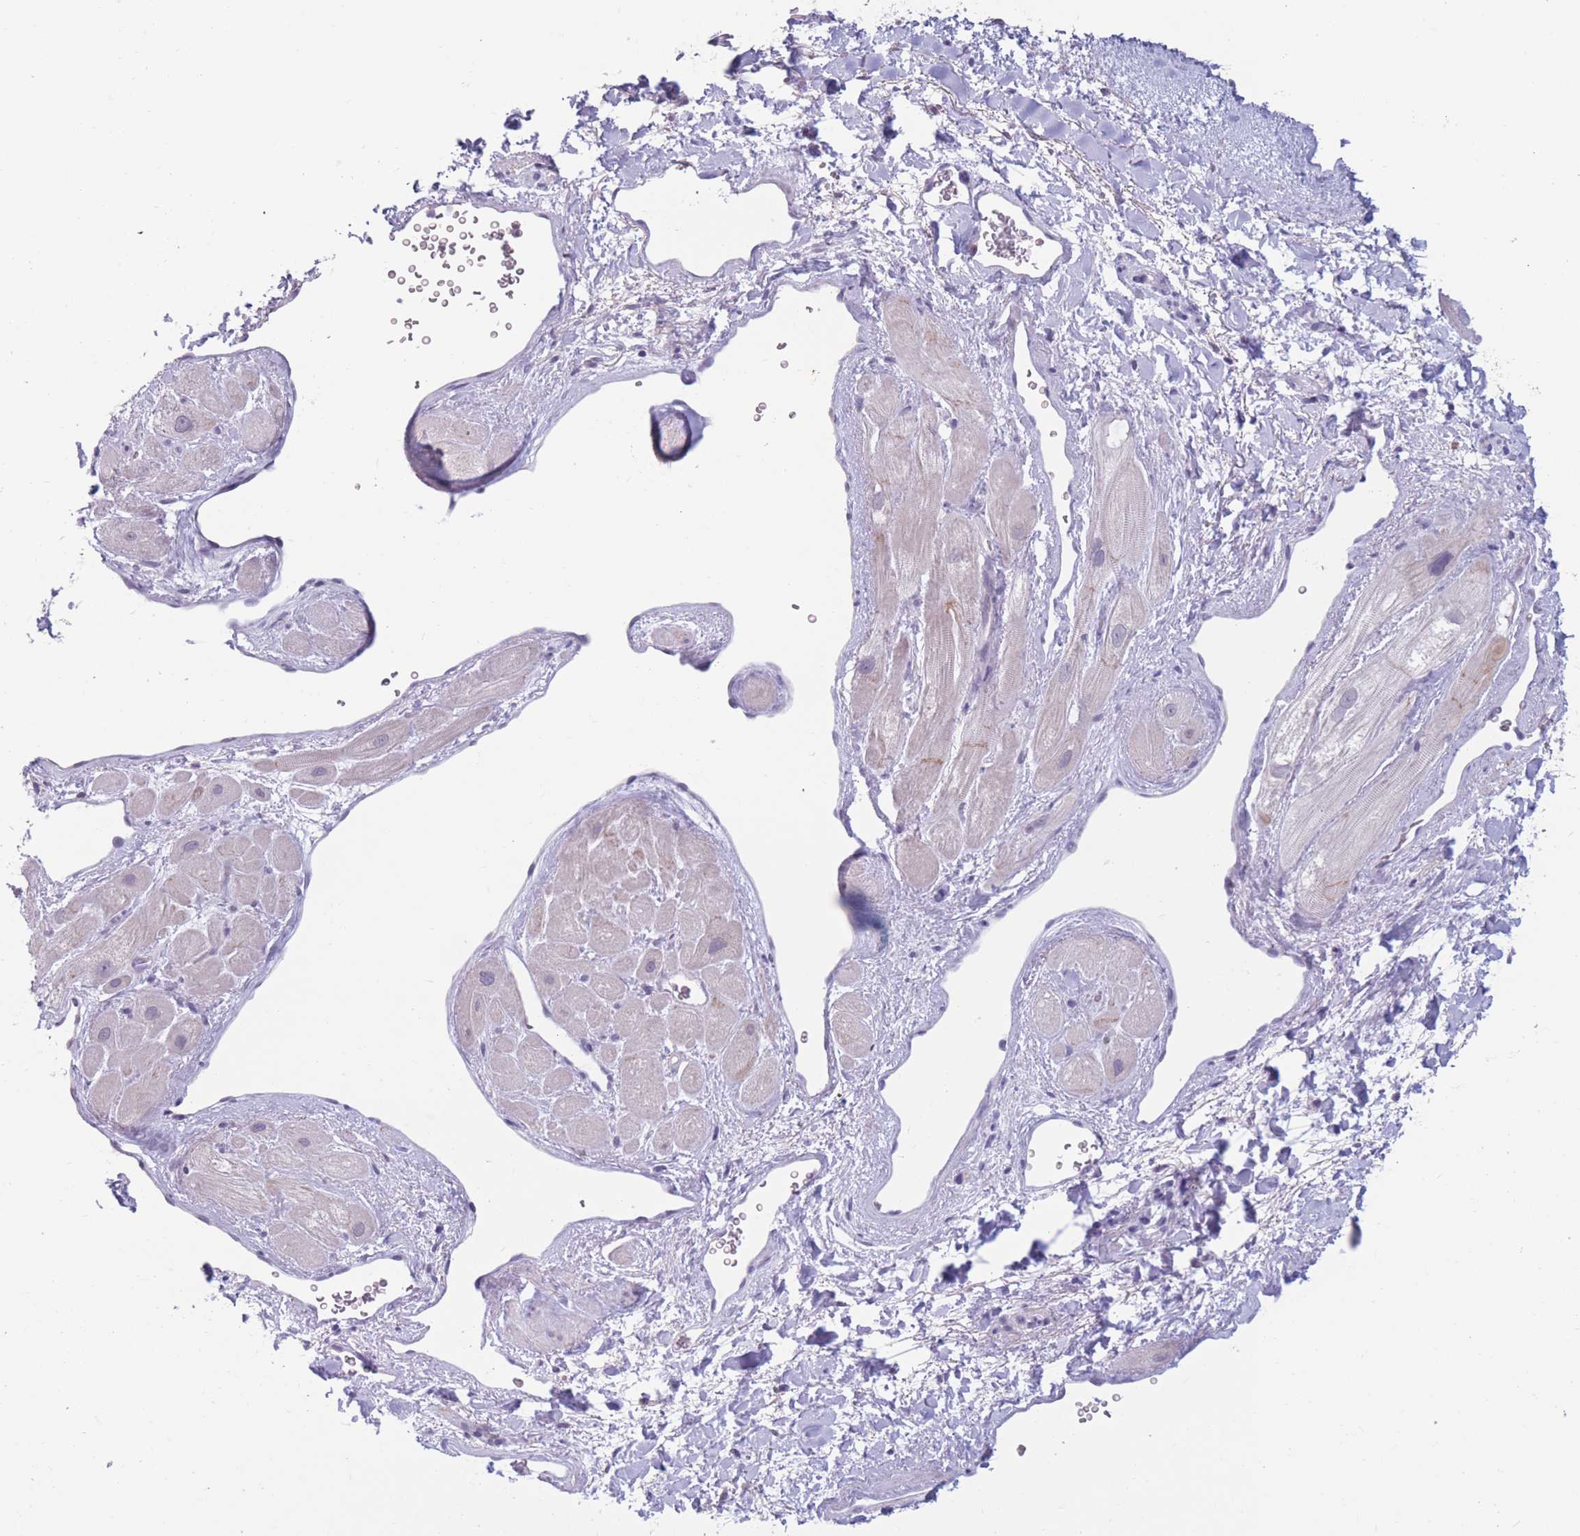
{"staining": {"intensity": "negative", "quantity": "none", "location": "none"}, "tissue": "heart muscle", "cell_type": "Cardiomyocytes", "image_type": "normal", "snomed": [{"axis": "morphology", "description": "Normal tissue, NOS"}, {"axis": "topography", "description": "Heart"}], "caption": "An immunohistochemistry (IHC) image of unremarkable heart muscle is shown. There is no staining in cardiomyocytes of heart muscle. (Stains: DAB immunohistochemistry with hematoxylin counter stain, Microscopy: brightfield microscopy at high magnification).", "gene": "PODXL", "patient": {"sex": "male", "age": 49}}